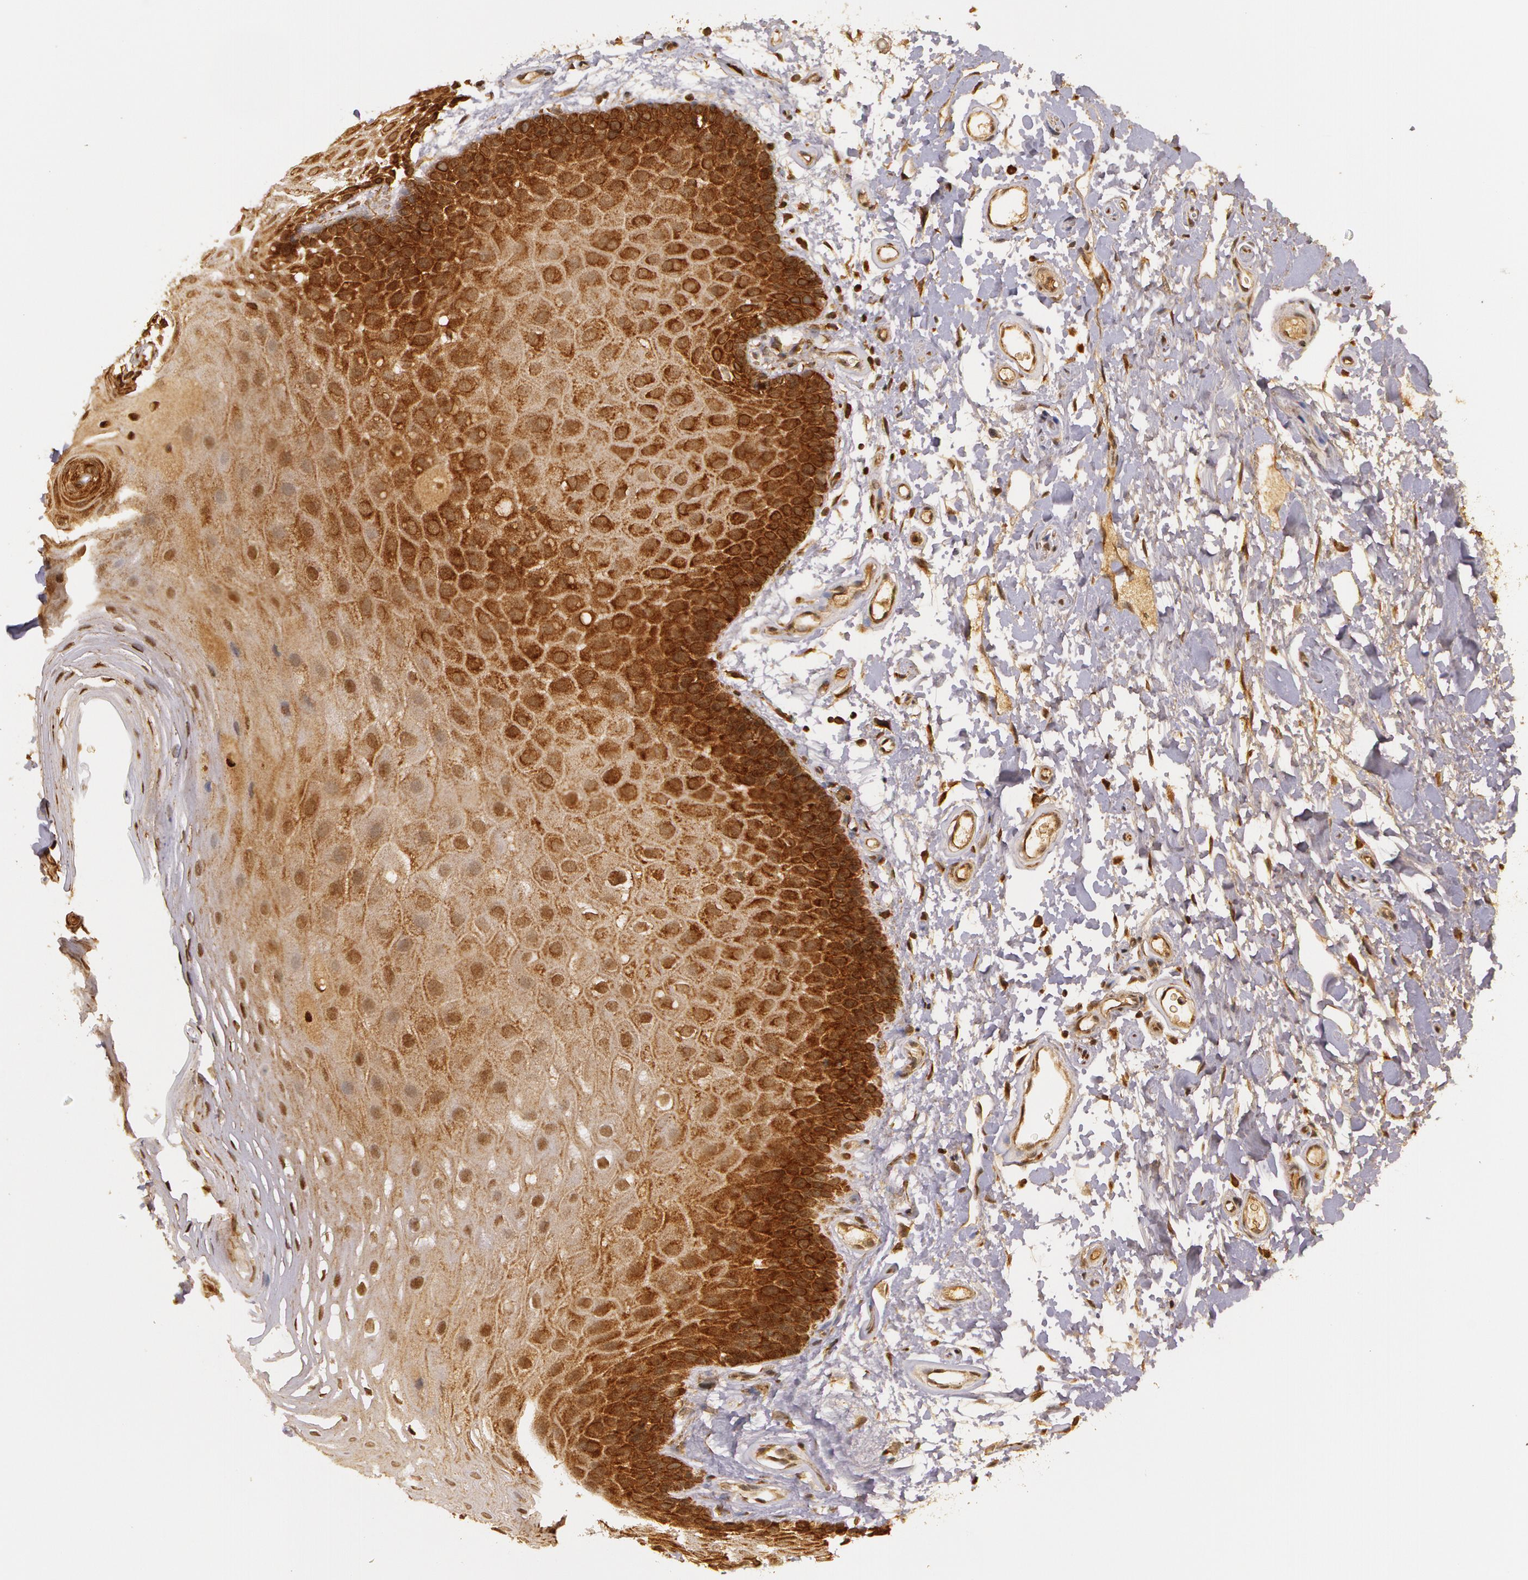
{"staining": {"intensity": "strong", "quantity": ">75%", "location": "cytoplasmic/membranous"}, "tissue": "oral mucosa", "cell_type": "Squamous epithelial cells", "image_type": "normal", "snomed": [{"axis": "morphology", "description": "Normal tissue, NOS"}, {"axis": "topography", "description": "Oral tissue"}], "caption": "Human oral mucosa stained for a protein (brown) demonstrates strong cytoplasmic/membranous positive expression in about >75% of squamous epithelial cells.", "gene": "ASCC2", "patient": {"sex": "male", "age": 62}}